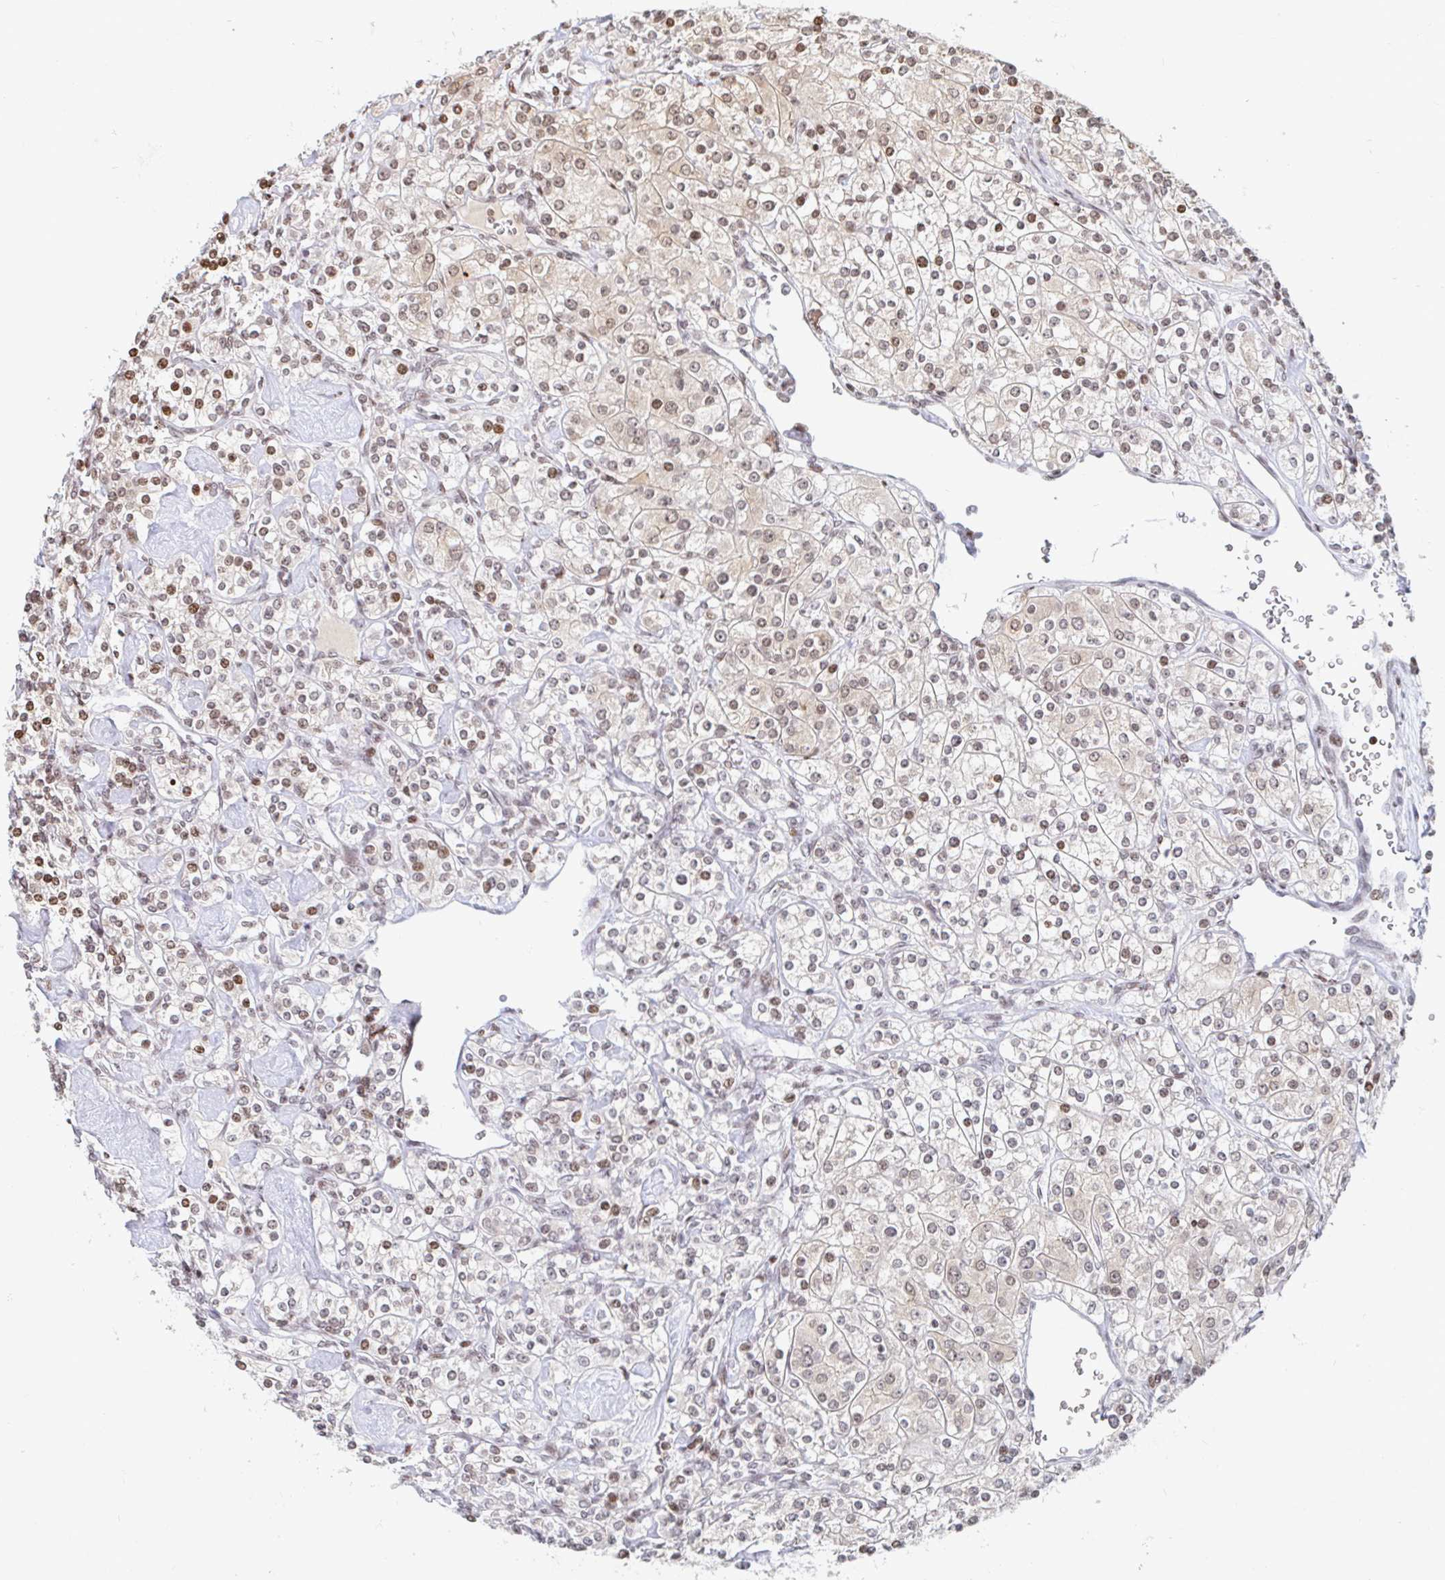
{"staining": {"intensity": "moderate", "quantity": "<25%", "location": "nuclear"}, "tissue": "renal cancer", "cell_type": "Tumor cells", "image_type": "cancer", "snomed": [{"axis": "morphology", "description": "Adenocarcinoma, NOS"}, {"axis": "topography", "description": "Kidney"}], "caption": "Moderate nuclear positivity is present in approximately <25% of tumor cells in adenocarcinoma (renal).", "gene": "HOXC10", "patient": {"sex": "male", "age": 77}}